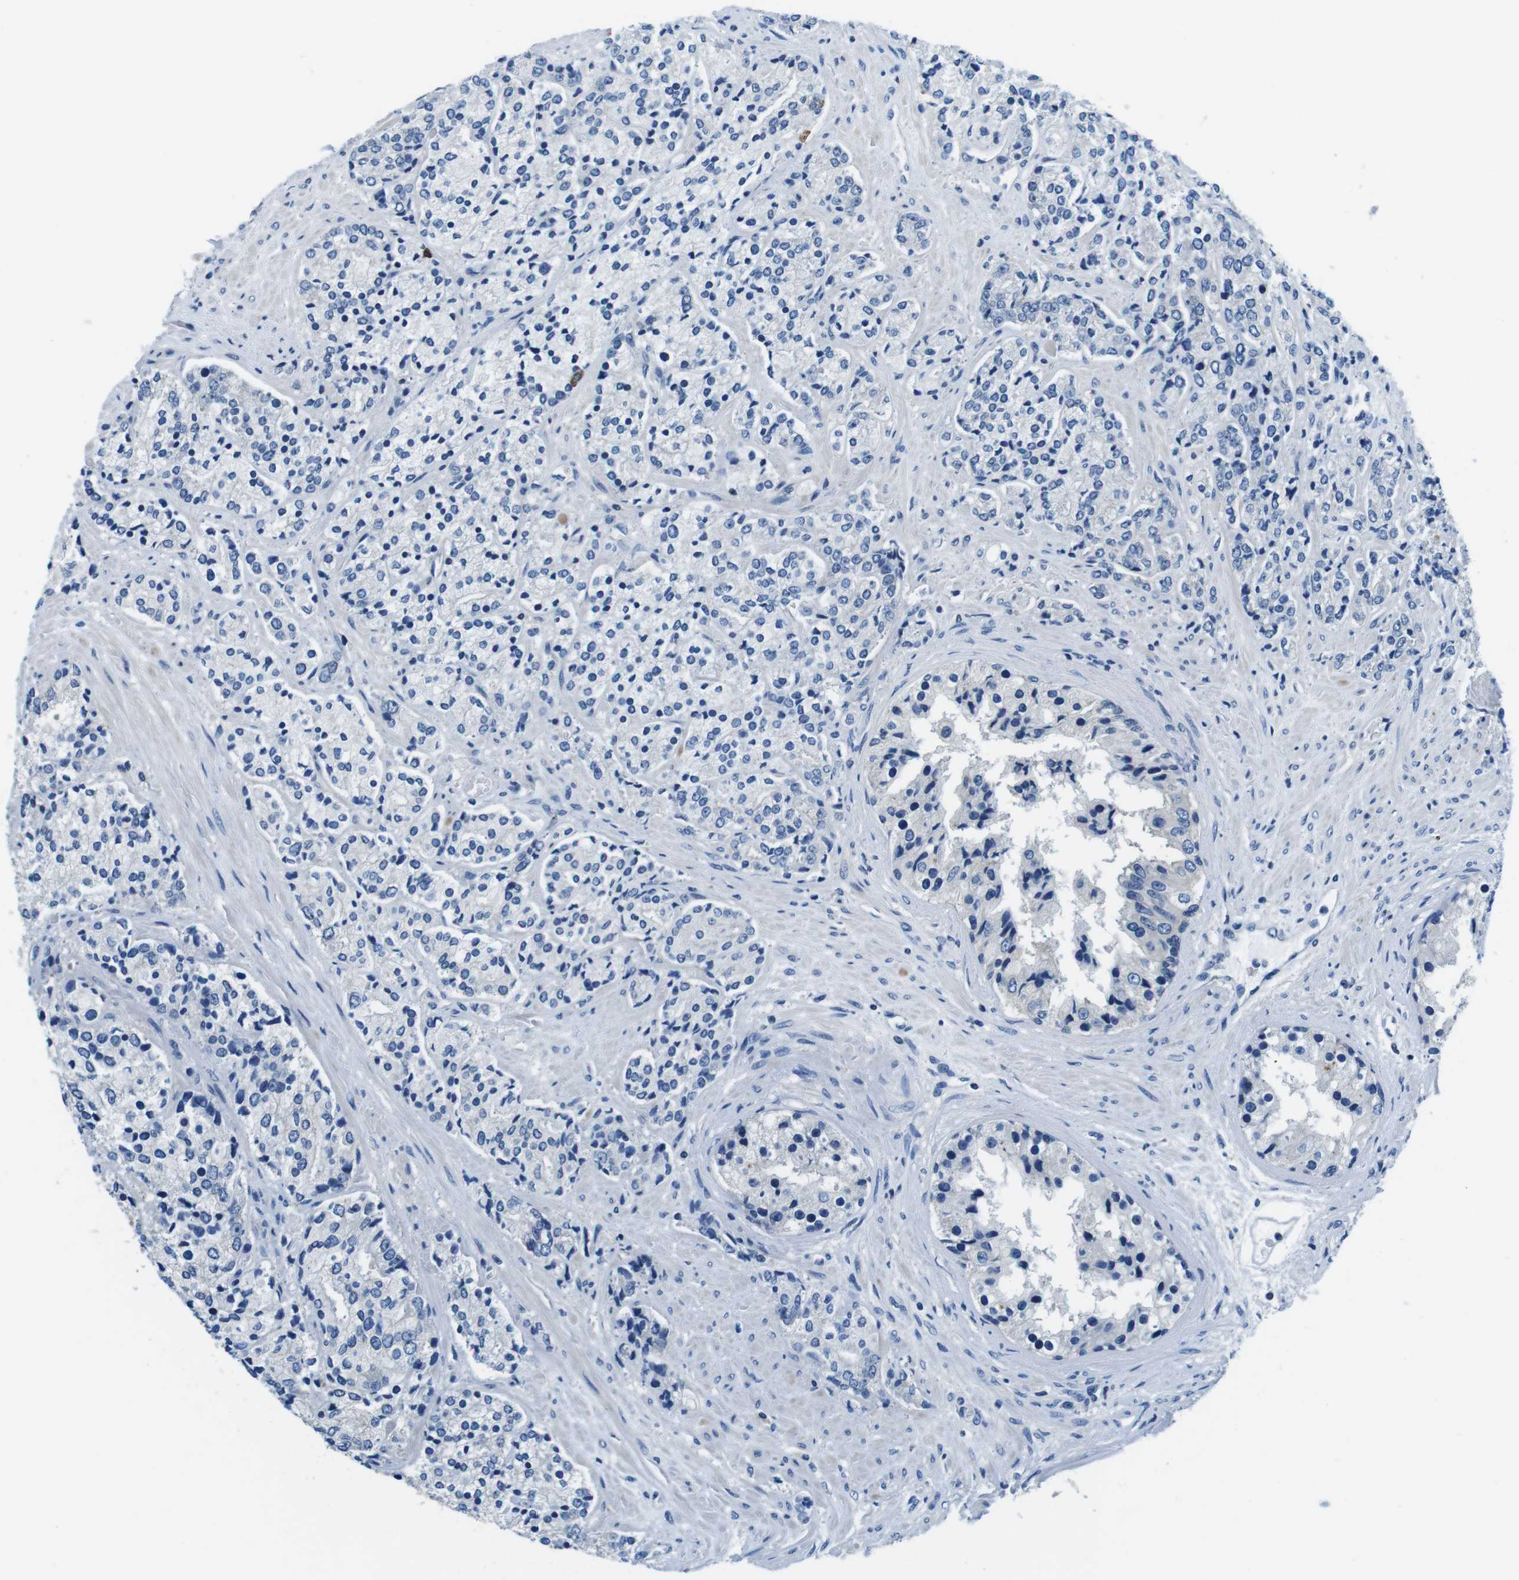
{"staining": {"intensity": "negative", "quantity": "none", "location": "none"}, "tissue": "prostate cancer", "cell_type": "Tumor cells", "image_type": "cancer", "snomed": [{"axis": "morphology", "description": "Adenocarcinoma, High grade"}, {"axis": "topography", "description": "Prostate"}], "caption": "This is an immunohistochemistry (IHC) histopathology image of prostate high-grade adenocarcinoma. There is no staining in tumor cells.", "gene": "DENND4C", "patient": {"sex": "male", "age": 71}}